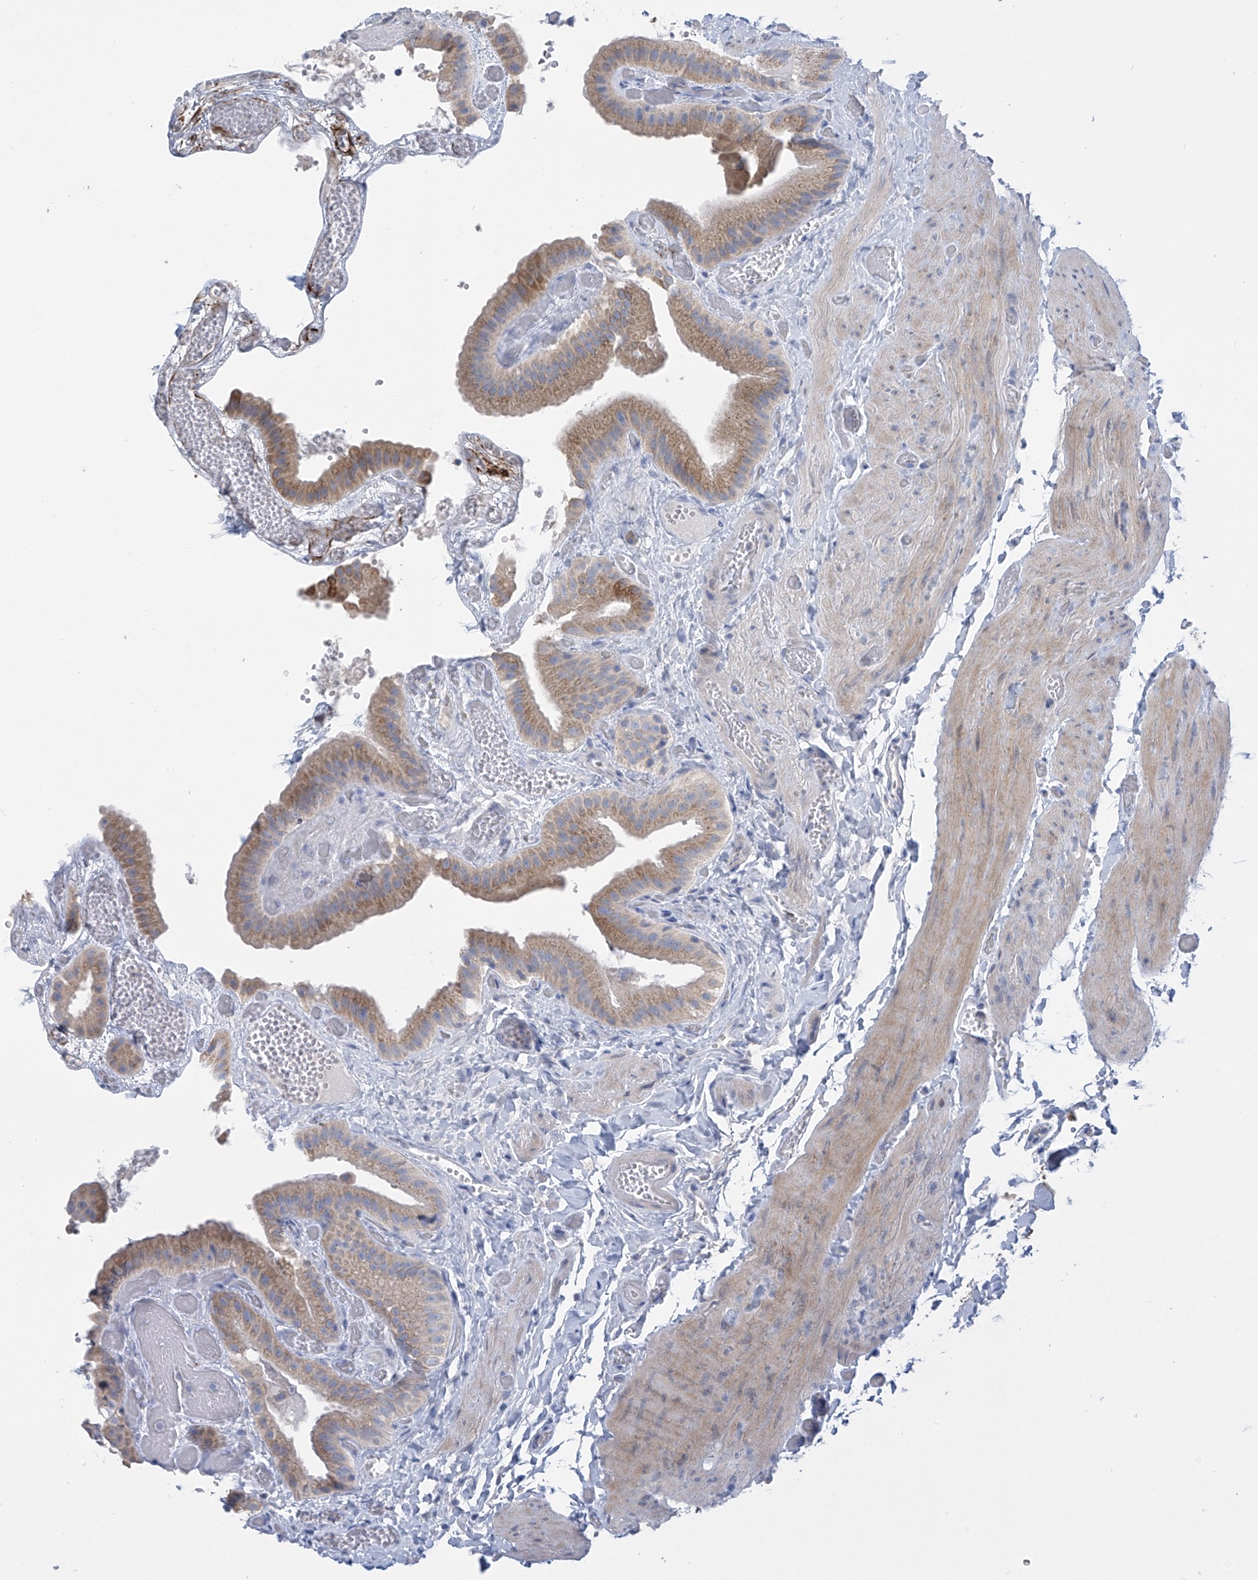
{"staining": {"intensity": "strong", "quantity": "25%-75%", "location": "cytoplasmic/membranous"}, "tissue": "gallbladder", "cell_type": "Glandular cells", "image_type": "normal", "snomed": [{"axis": "morphology", "description": "Normal tissue, NOS"}, {"axis": "topography", "description": "Gallbladder"}], "caption": "Immunohistochemistry photomicrograph of unremarkable gallbladder: human gallbladder stained using IHC reveals high levels of strong protein expression localized specifically in the cytoplasmic/membranous of glandular cells, appearing as a cytoplasmic/membranous brown color.", "gene": "SLCO4A1", "patient": {"sex": "female", "age": 64}}